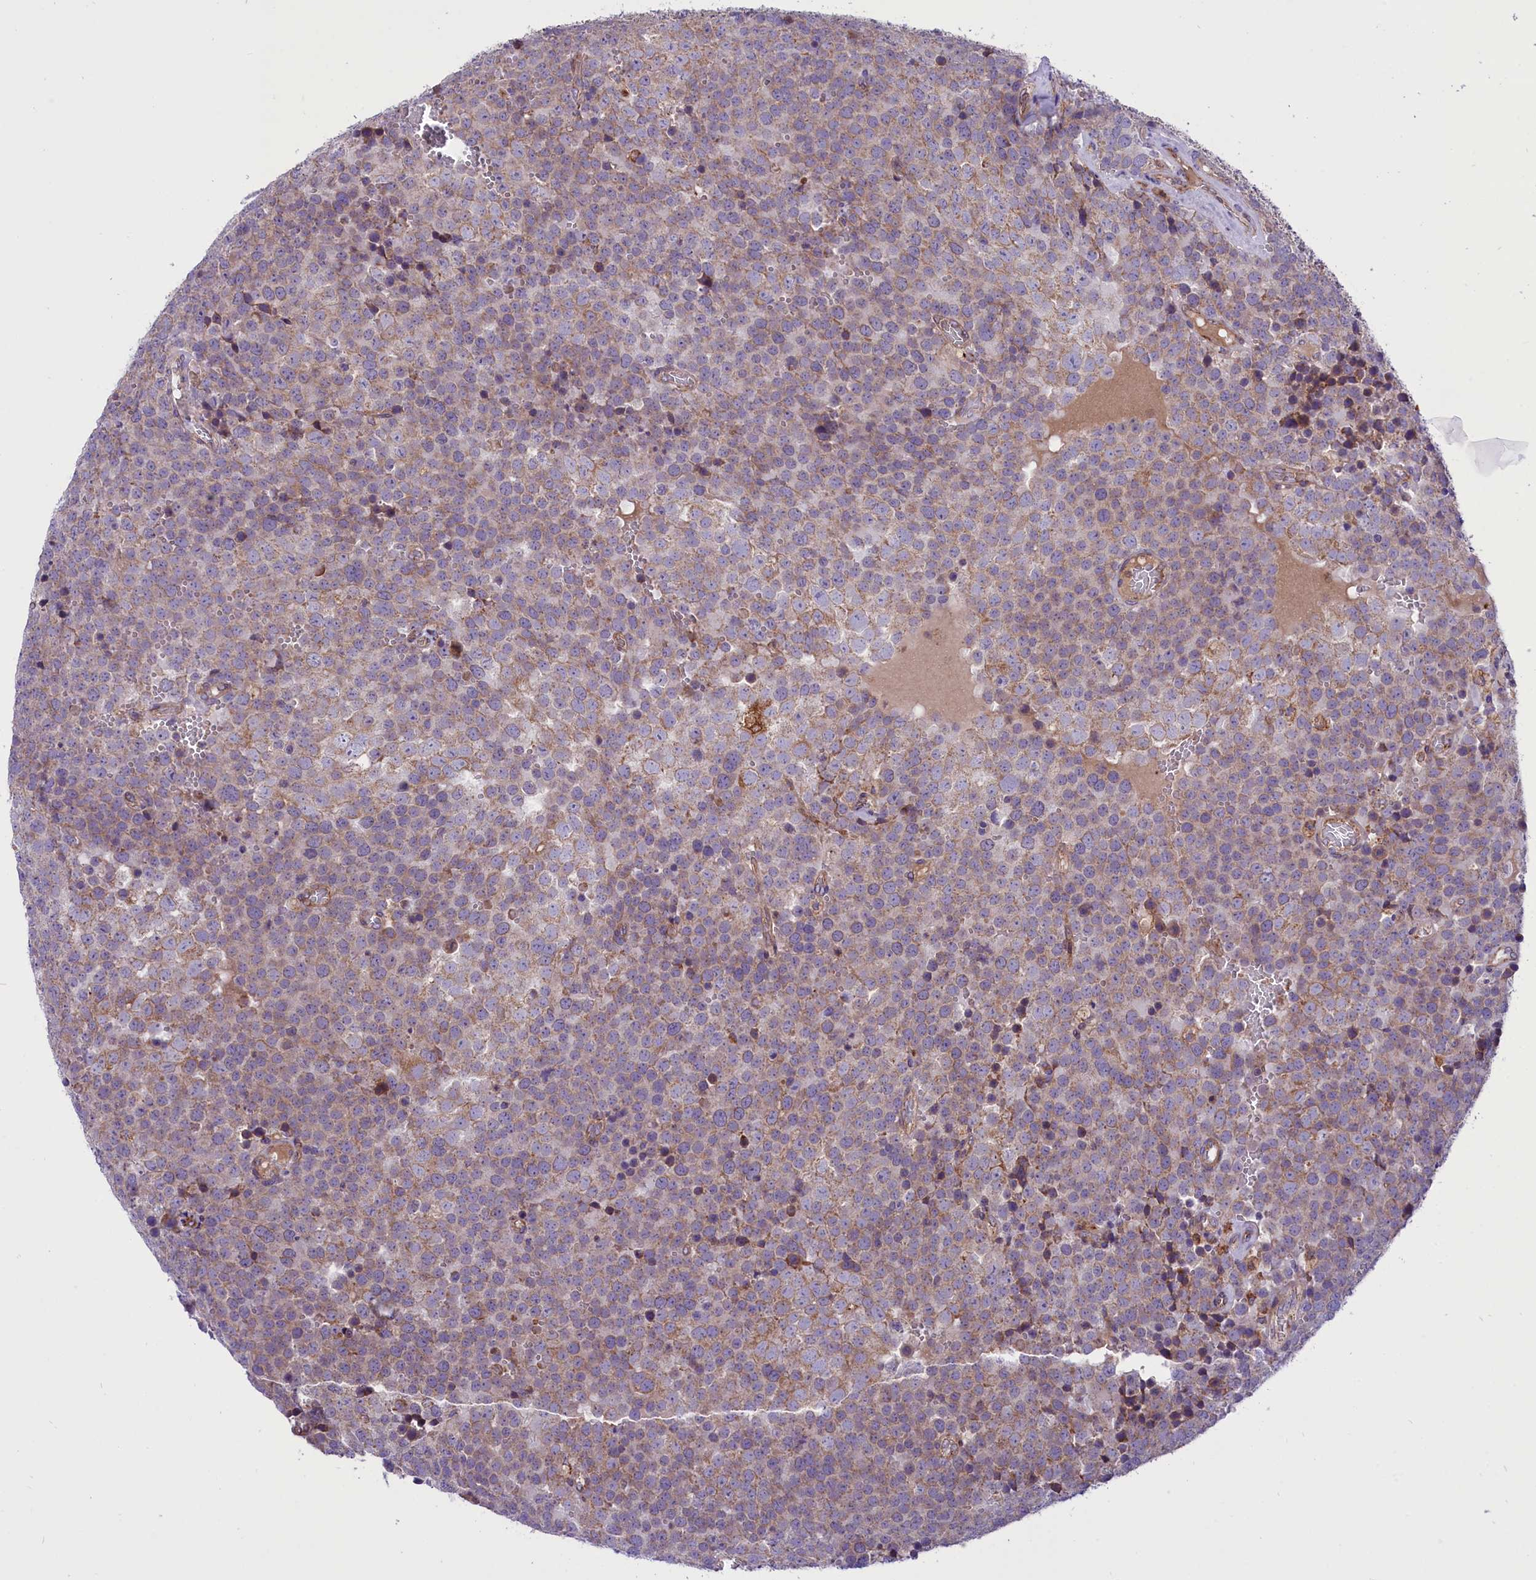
{"staining": {"intensity": "weak", "quantity": "<25%", "location": "cytoplasmic/membranous"}, "tissue": "testis cancer", "cell_type": "Tumor cells", "image_type": "cancer", "snomed": [{"axis": "morphology", "description": "Seminoma, NOS"}, {"axis": "topography", "description": "Testis"}], "caption": "Human seminoma (testis) stained for a protein using immunohistochemistry displays no positivity in tumor cells.", "gene": "PTPRU", "patient": {"sex": "male", "age": 71}}